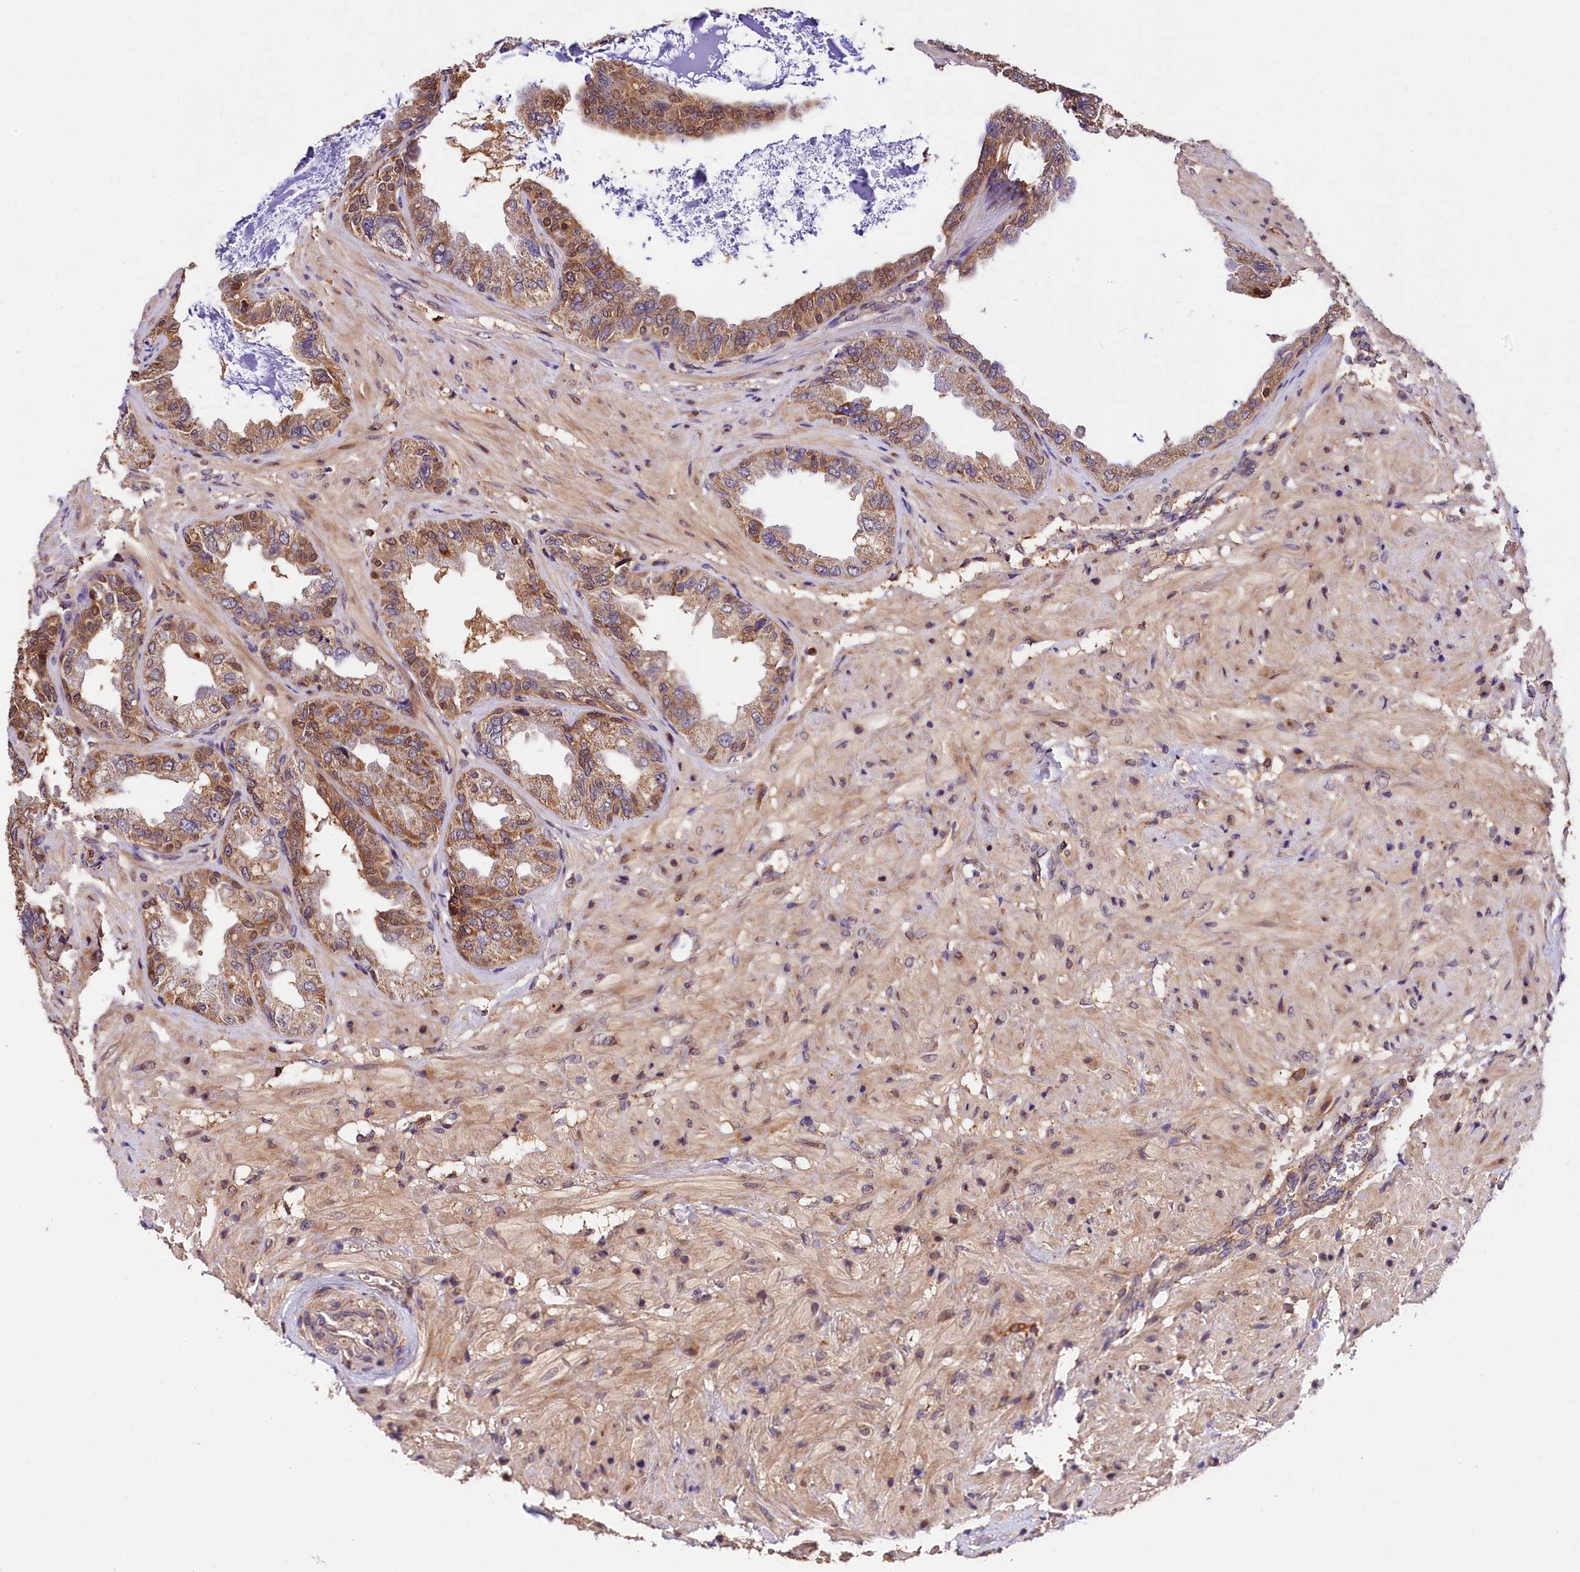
{"staining": {"intensity": "moderate", "quantity": ">75%", "location": "cytoplasmic/membranous"}, "tissue": "seminal vesicle", "cell_type": "Glandular cells", "image_type": "normal", "snomed": [{"axis": "morphology", "description": "Normal tissue, NOS"}, {"axis": "topography", "description": "Seminal veicle"}], "caption": "Protein analysis of benign seminal vesicle reveals moderate cytoplasmic/membranous positivity in approximately >75% of glandular cells.", "gene": "KPTN", "patient": {"sex": "male", "age": 63}}